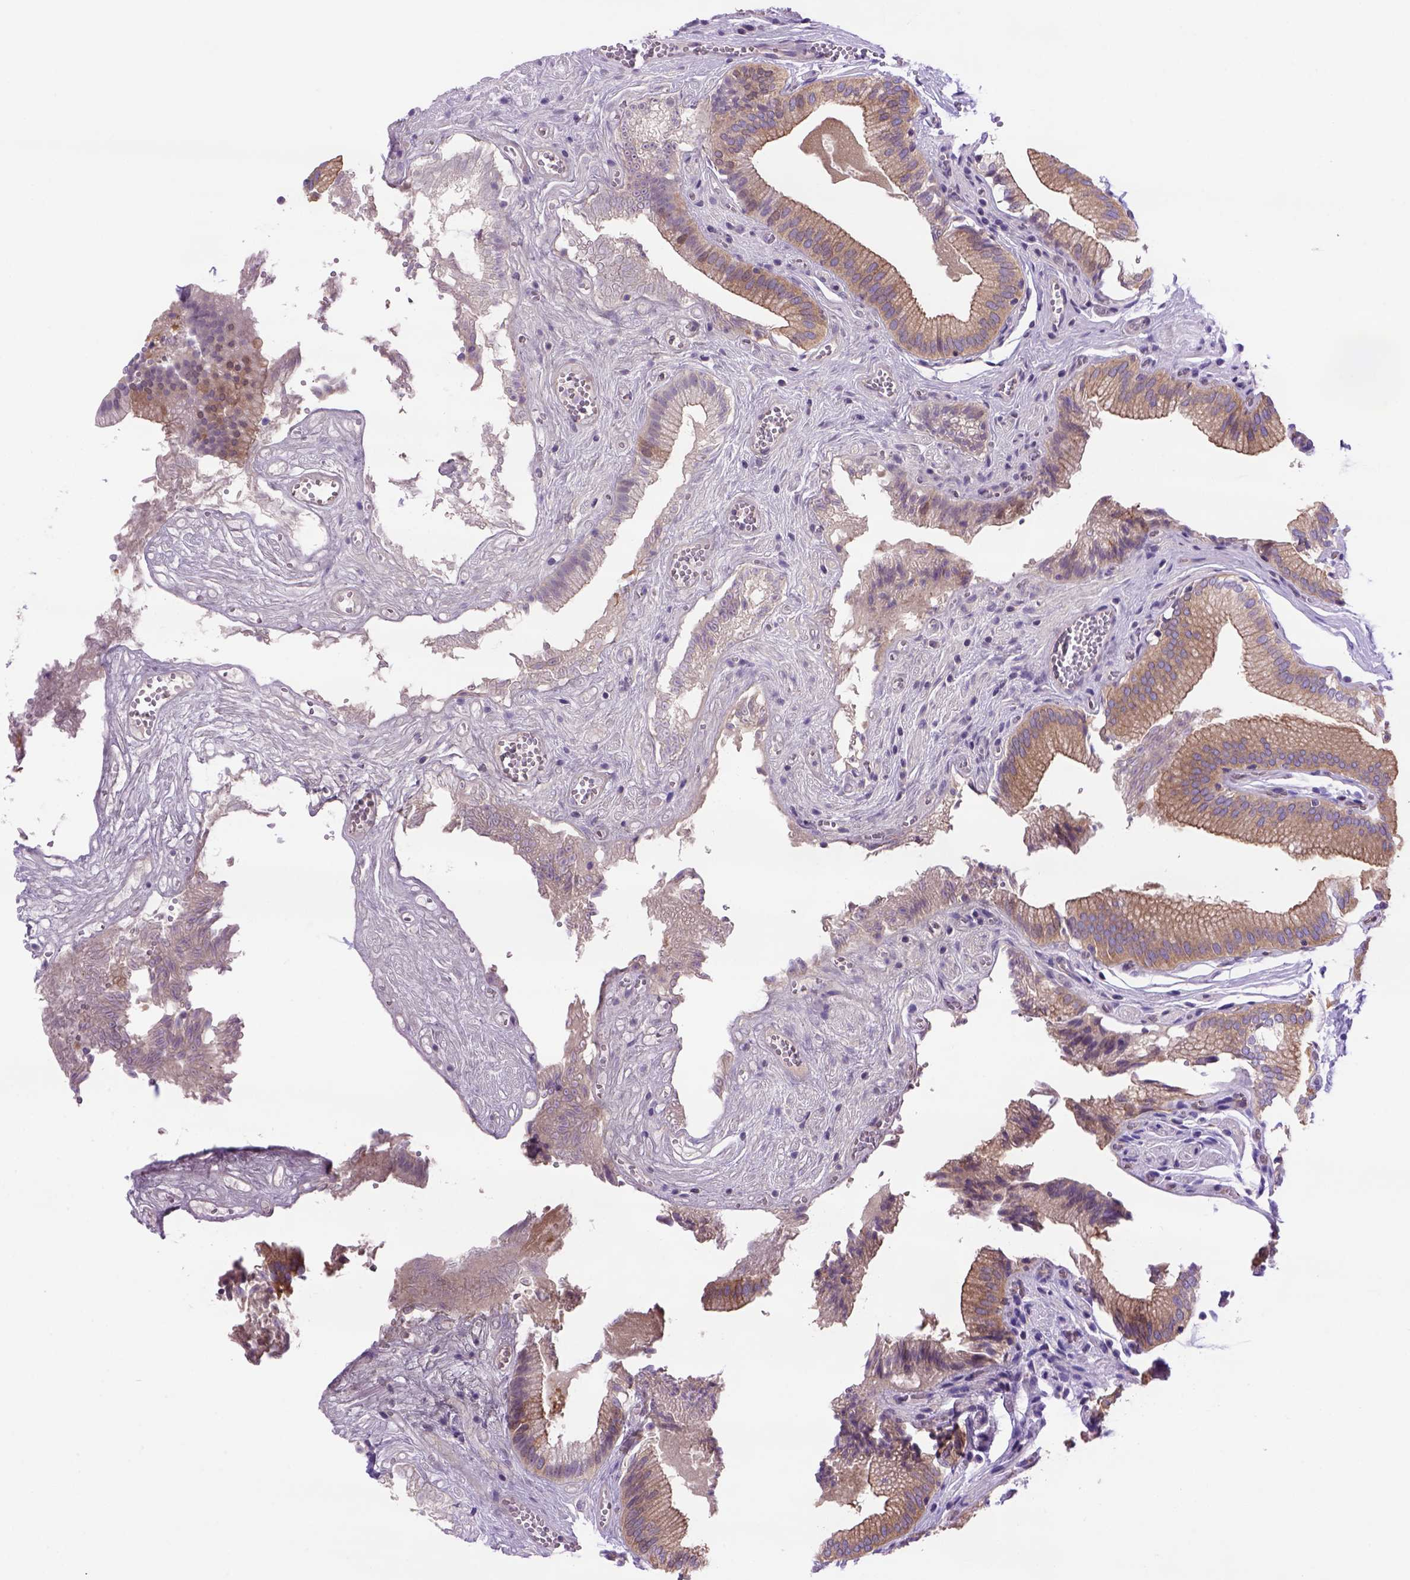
{"staining": {"intensity": "strong", "quantity": ">75%", "location": "cytoplasmic/membranous"}, "tissue": "gallbladder", "cell_type": "Glandular cells", "image_type": "normal", "snomed": [{"axis": "morphology", "description": "Normal tissue, NOS"}, {"axis": "topography", "description": "Gallbladder"}, {"axis": "topography", "description": "Peripheral nerve tissue"}], "caption": "Protein analysis of unremarkable gallbladder reveals strong cytoplasmic/membranous expression in about >75% of glandular cells. (IHC, brightfield microscopy, high magnification).", "gene": "PEX12", "patient": {"sex": "male", "age": 17}}